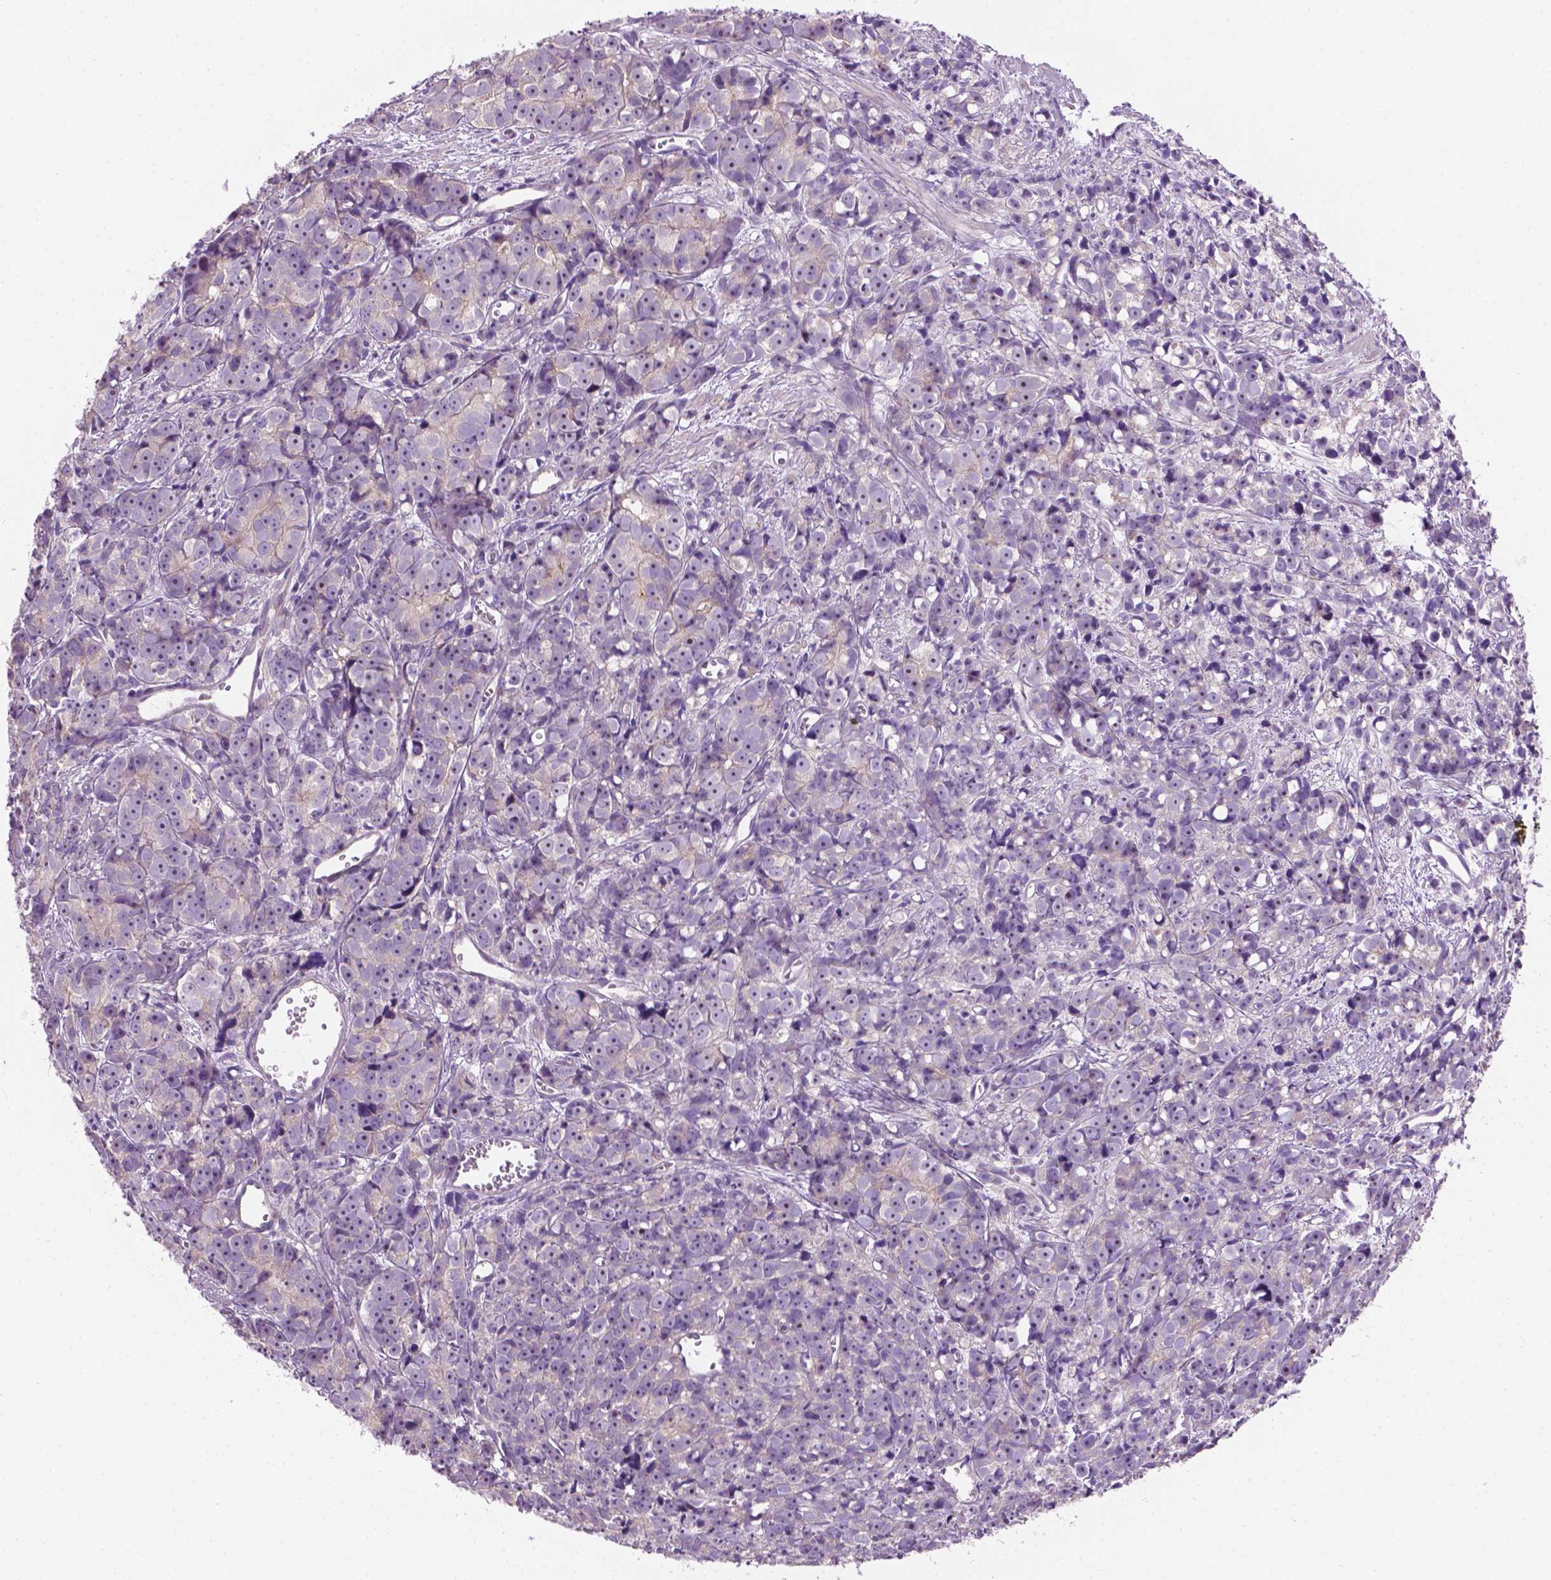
{"staining": {"intensity": "negative", "quantity": "none", "location": "none"}, "tissue": "prostate cancer", "cell_type": "Tumor cells", "image_type": "cancer", "snomed": [{"axis": "morphology", "description": "Adenocarcinoma, High grade"}, {"axis": "topography", "description": "Prostate"}], "caption": "High magnification brightfield microscopy of prostate cancer (adenocarcinoma (high-grade)) stained with DAB (3,3'-diaminobenzidine) (brown) and counterstained with hematoxylin (blue): tumor cells show no significant positivity. (Stains: DAB IHC with hematoxylin counter stain, Microscopy: brightfield microscopy at high magnification).", "gene": "CDH7", "patient": {"sex": "male", "age": 77}}